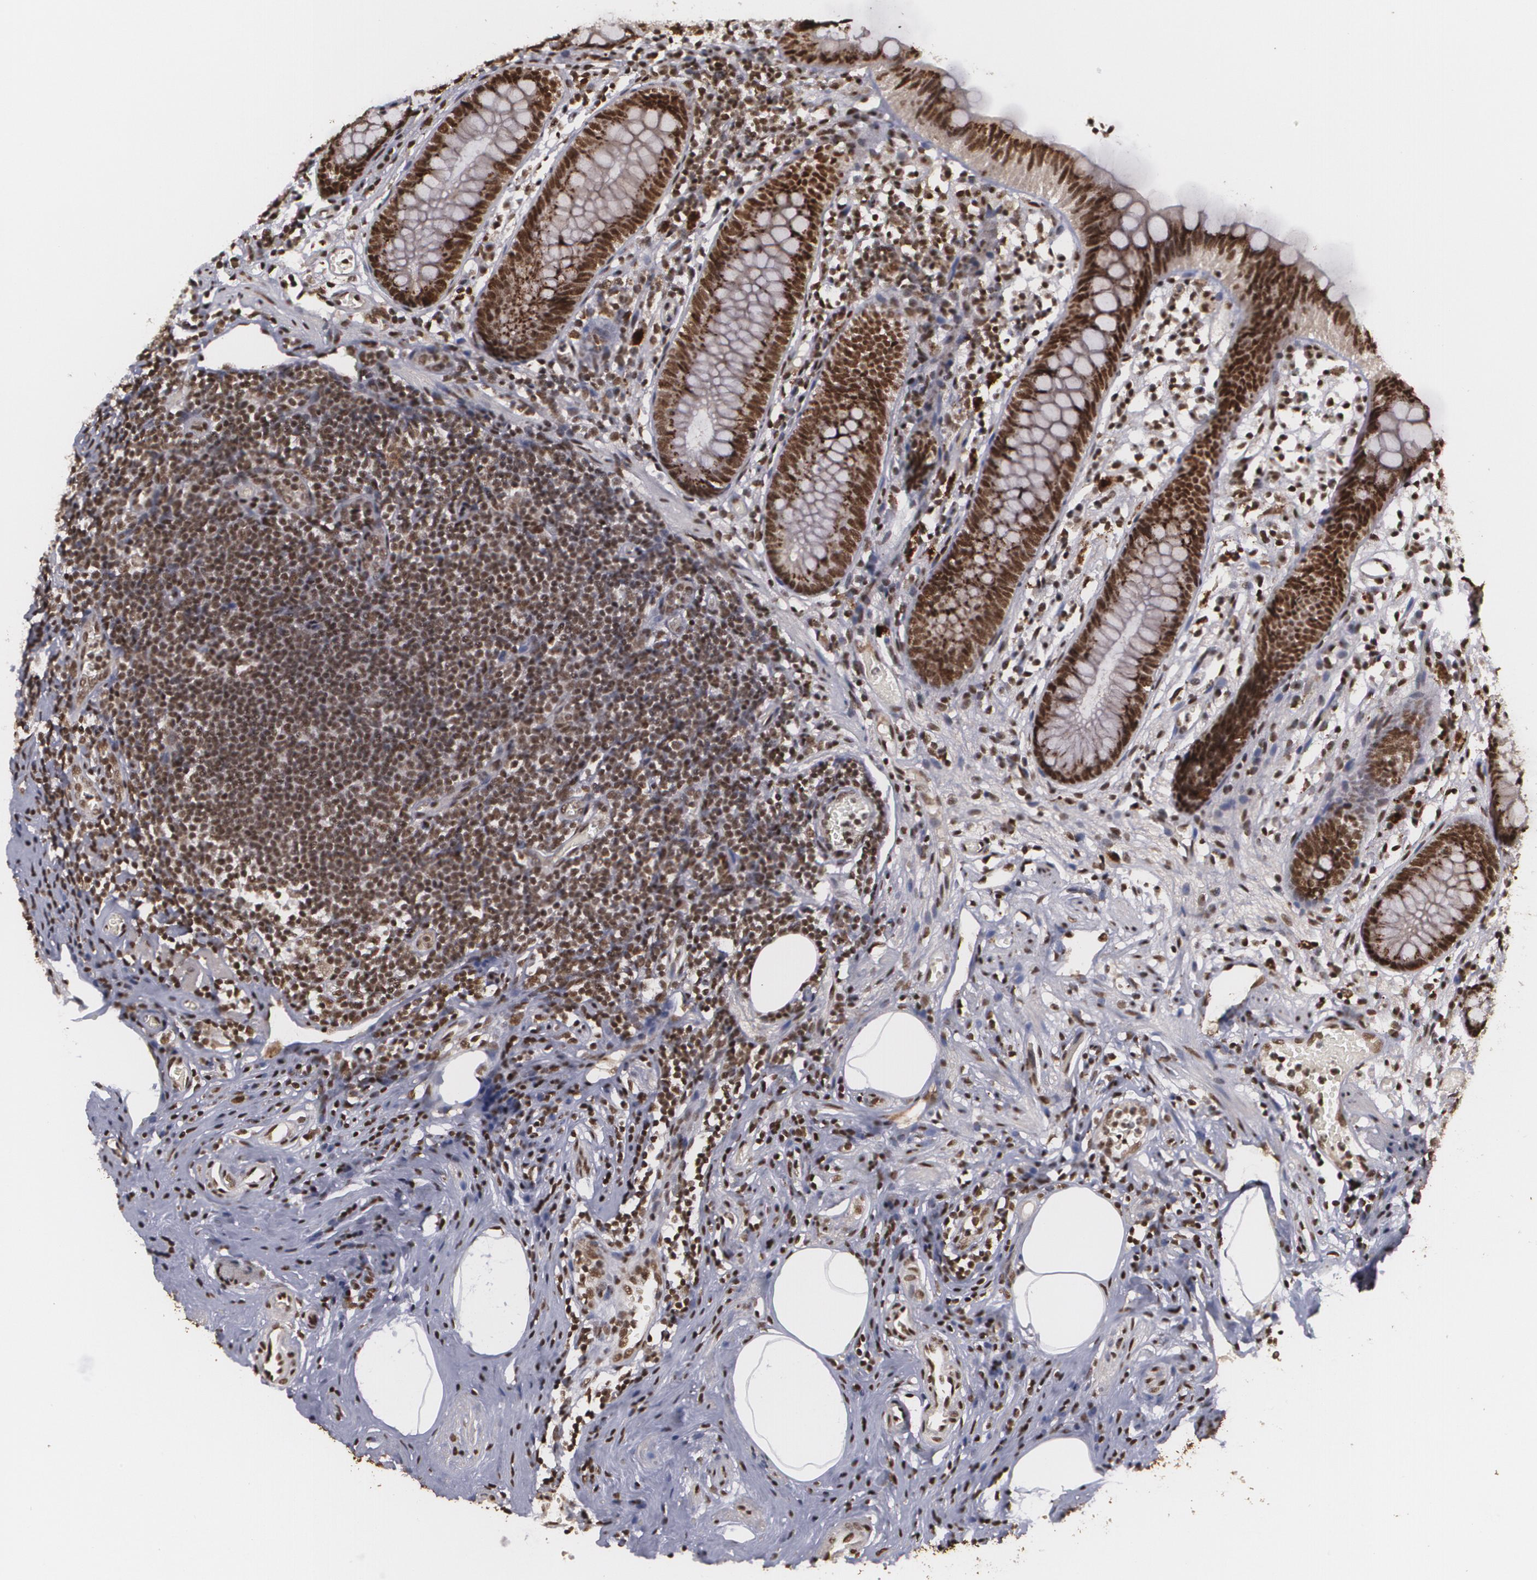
{"staining": {"intensity": "strong", "quantity": ">75%", "location": "nuclear"}, "tissue": "appendix", "cell_type": "Glandular cells", "image_type": "normal", "snomed": [{"axis": "morphology", "description": "Normal tissue, NOS"}, {"axis": "topography", "description": "Appendix"}], "caption": "DAB immunohistochemical staining of benign human appendix demonstrates strong nuclear protein staining in approximately >75% of glandular cells.", "gene": "RXRB", "patient": {"sex": "male", "age": 38}}